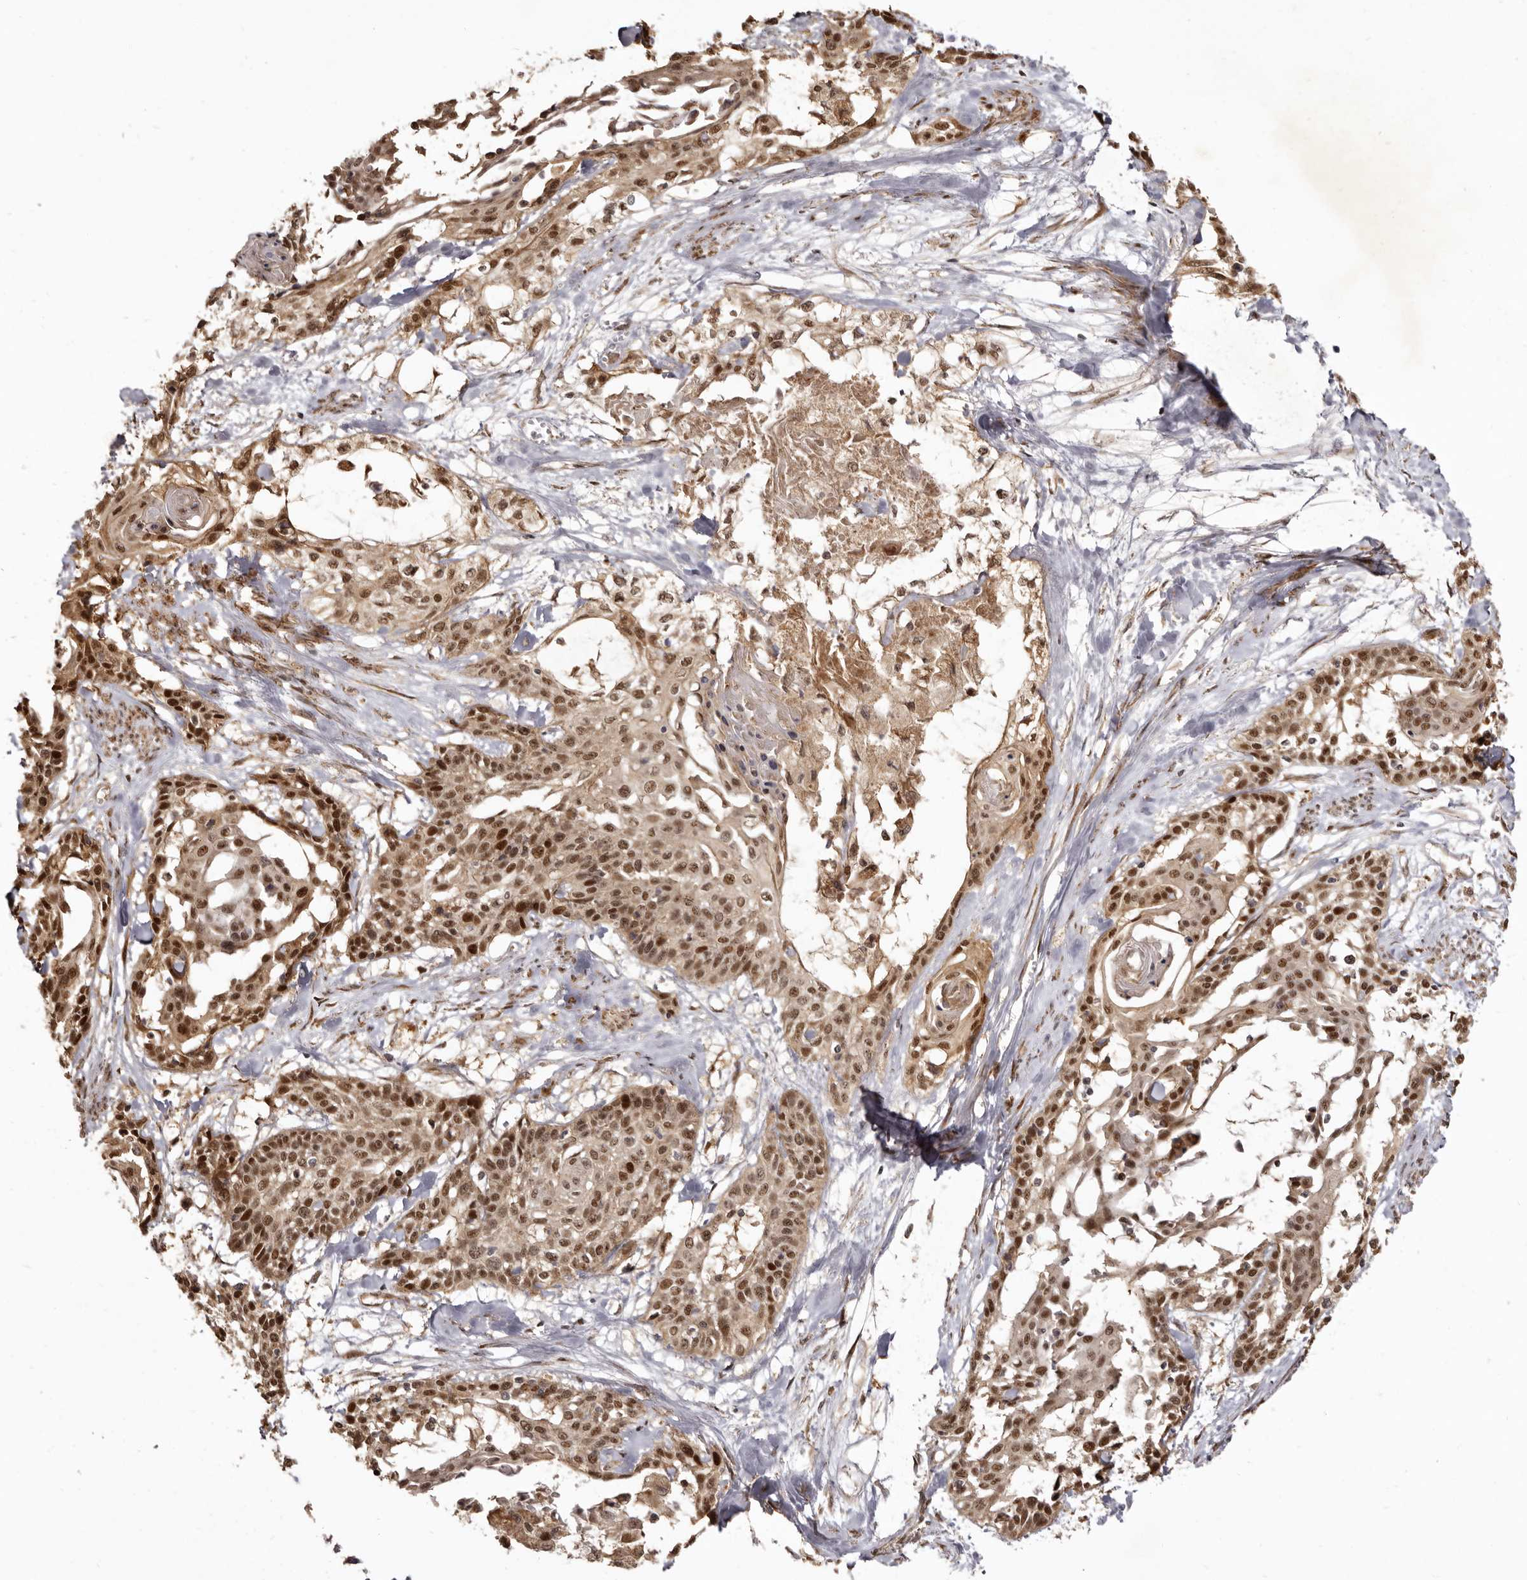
{"staining": {"intensity": "strong", "quantity": ">75%", "location": "cytoplasmic/membranous,nuclear"}, "tissue": "cervical cancer", "cell_type": "Tumor cells", "image_type": "cancer", "snomed": [{"axis": "morphology", "description": "Squamous cell carcinoma, NOS"}, {"axis": "topography", "description": "Cervix"}], "caption": "A histopathology image of cervical squamous cell carcinoma stained for a protein demonstrates strong cytoplasmic/membranous and nuclear brown staining in tumor cells.", "gene": "ZNF326", "patient": {"sex": "female", "age": 57}}